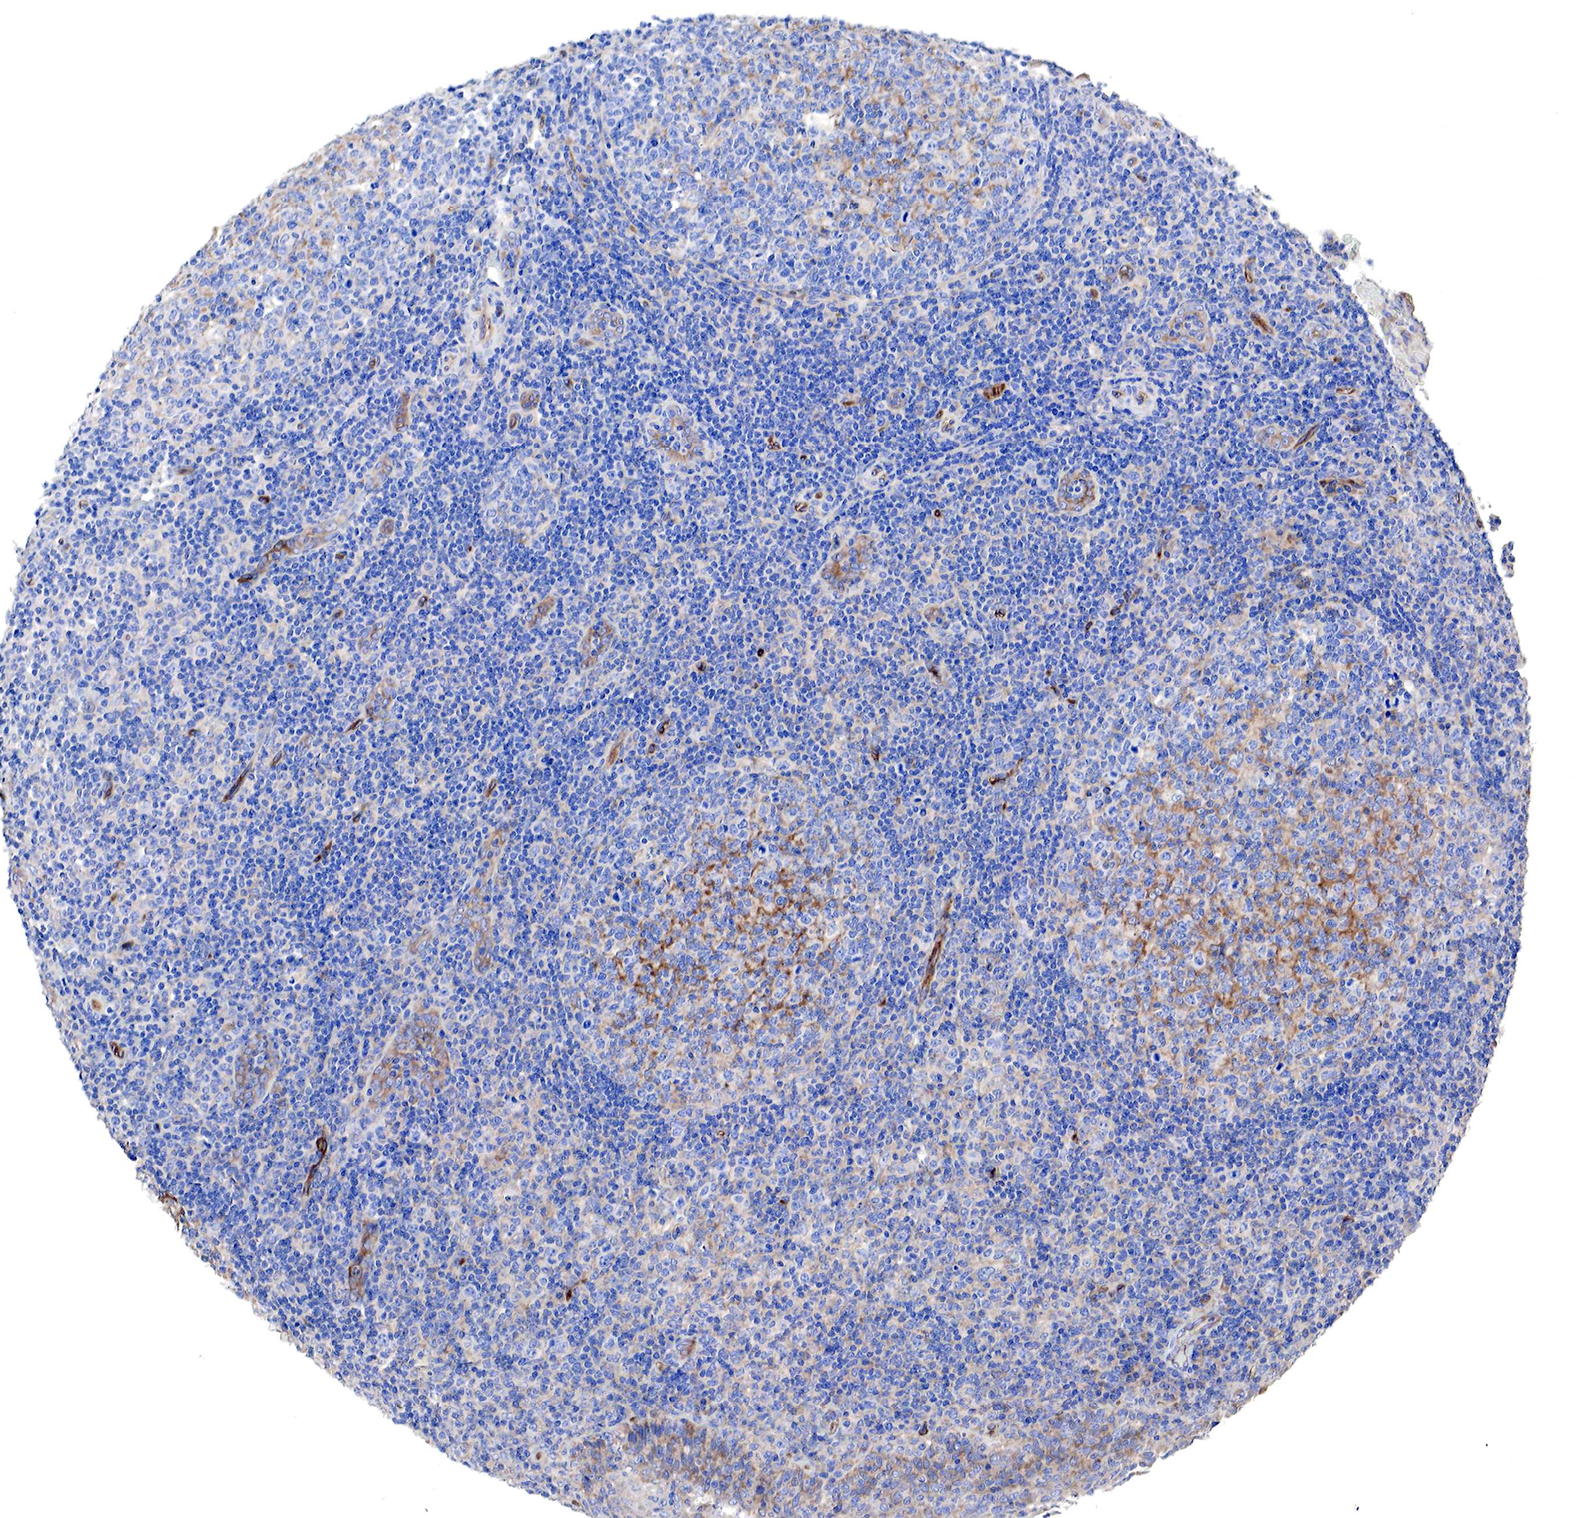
{"staining": {"intensity": "moderate", "quantity": "25%-75%", "location": "cytoplasmic/membranous"}, "tissue": "tonsil", "cell_type": "Germinal center cells", "image_type": "normal", "snomed": [{"axis": "morphology", "description": "Normal tissue, NOS"}, {"axis": "topography", "description": "Tonsil"}], "caption": "Tonsil stained with DAB immunohistochemistry (IHC) reveals medium levels of moderate cytoplasmic/membranous expression in about 25%-75% of germinal center cells.", "gene": "MSN", "patient": {"sex": "female", "age": 3}}